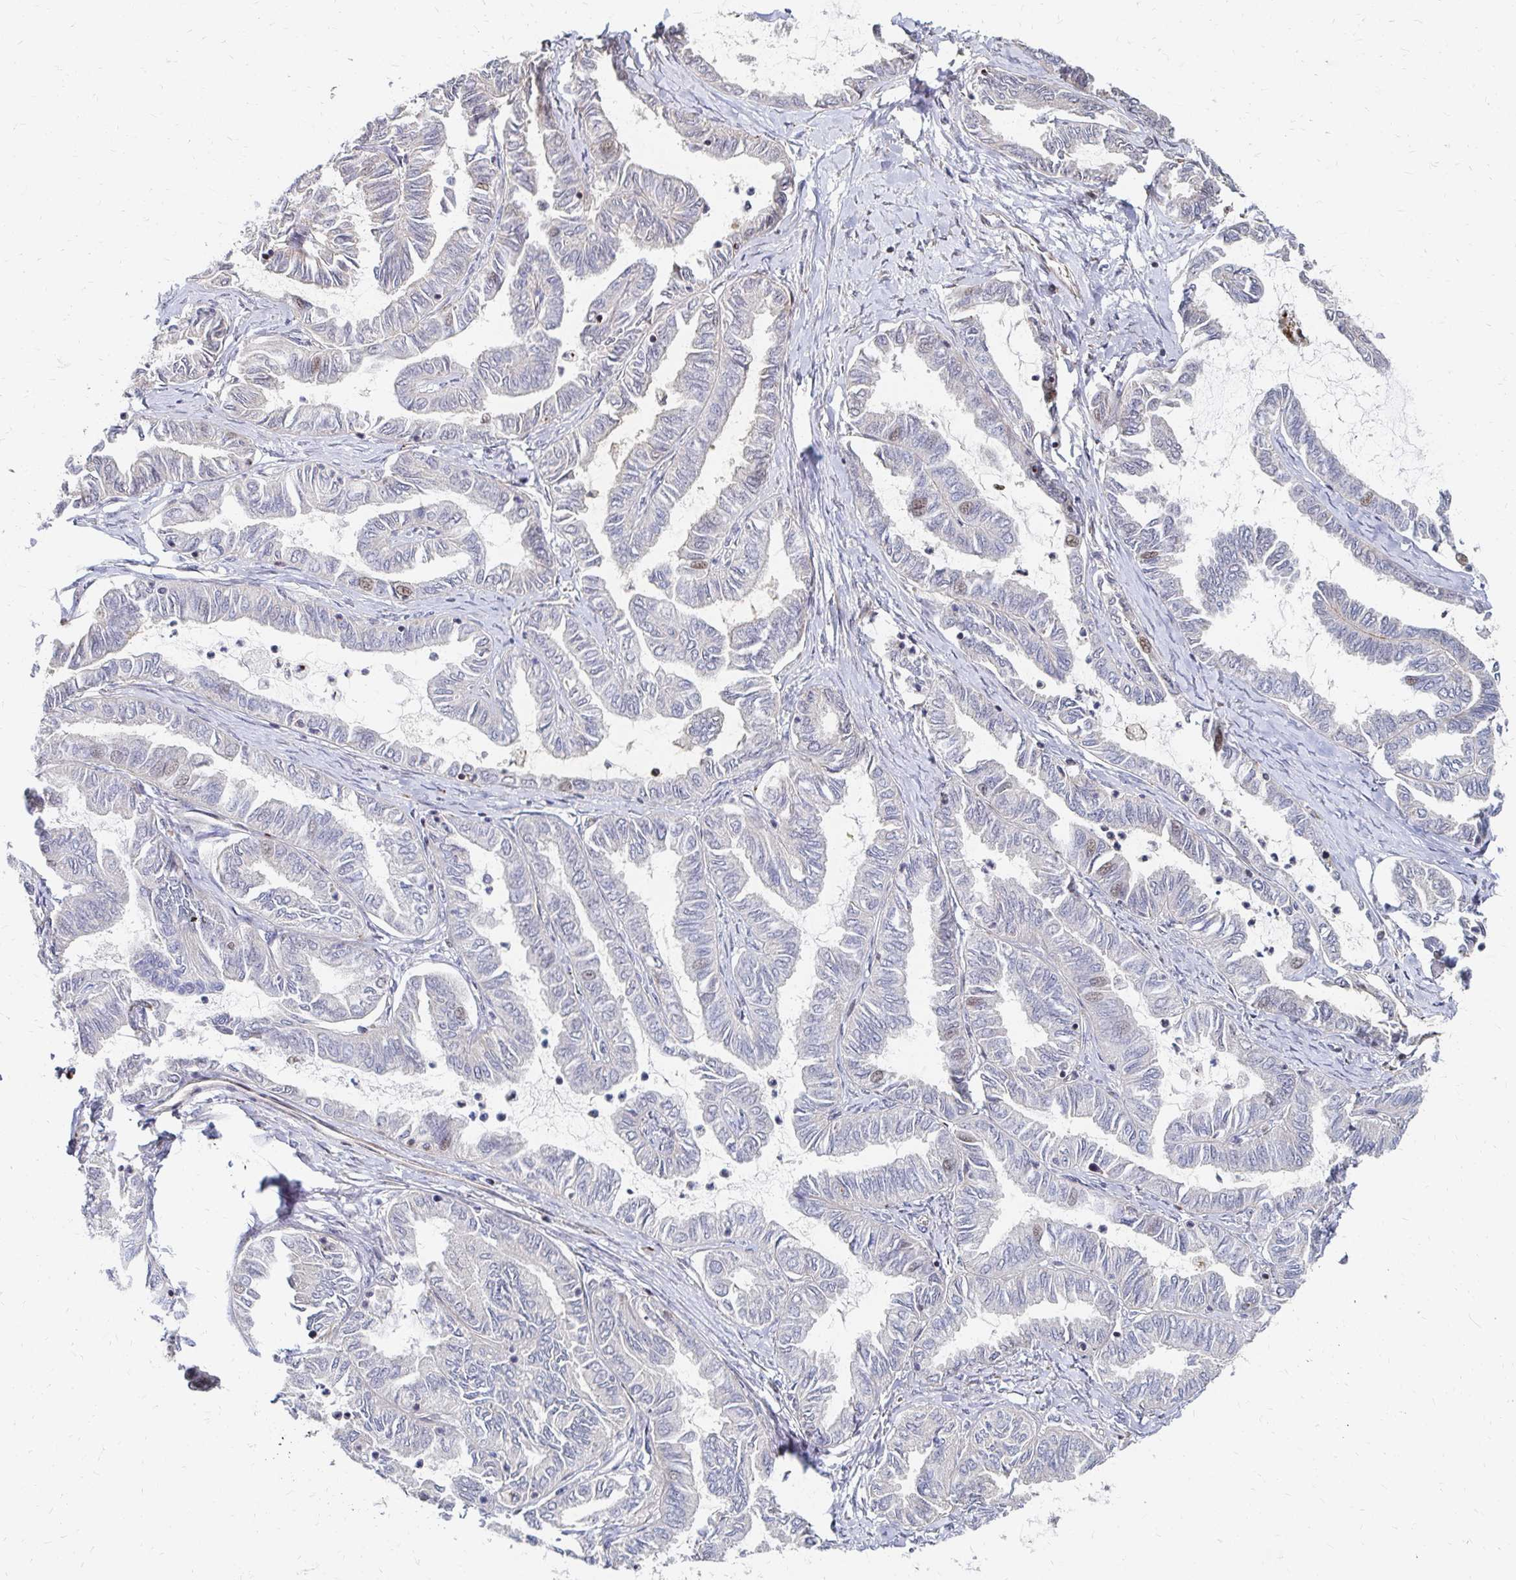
{"staining": {"intensity": "negative", "quantity": "none", "location": "none"}, "tissue": "ovarian cancer", "cell_type": "Tumor cells", "image_type": "cancer", "snomed": [{"axis": "morphology", "description": "Carcinoma, endometroid"}, {"axis": "topography", "description": "Ovary"}], "caption": "Micrograph shows no significant protein expression in tumor cells of ovarian endometroid carcinoma.", "gene": "MAN1A1", "patient": {"sex": "female", "age": 70}}